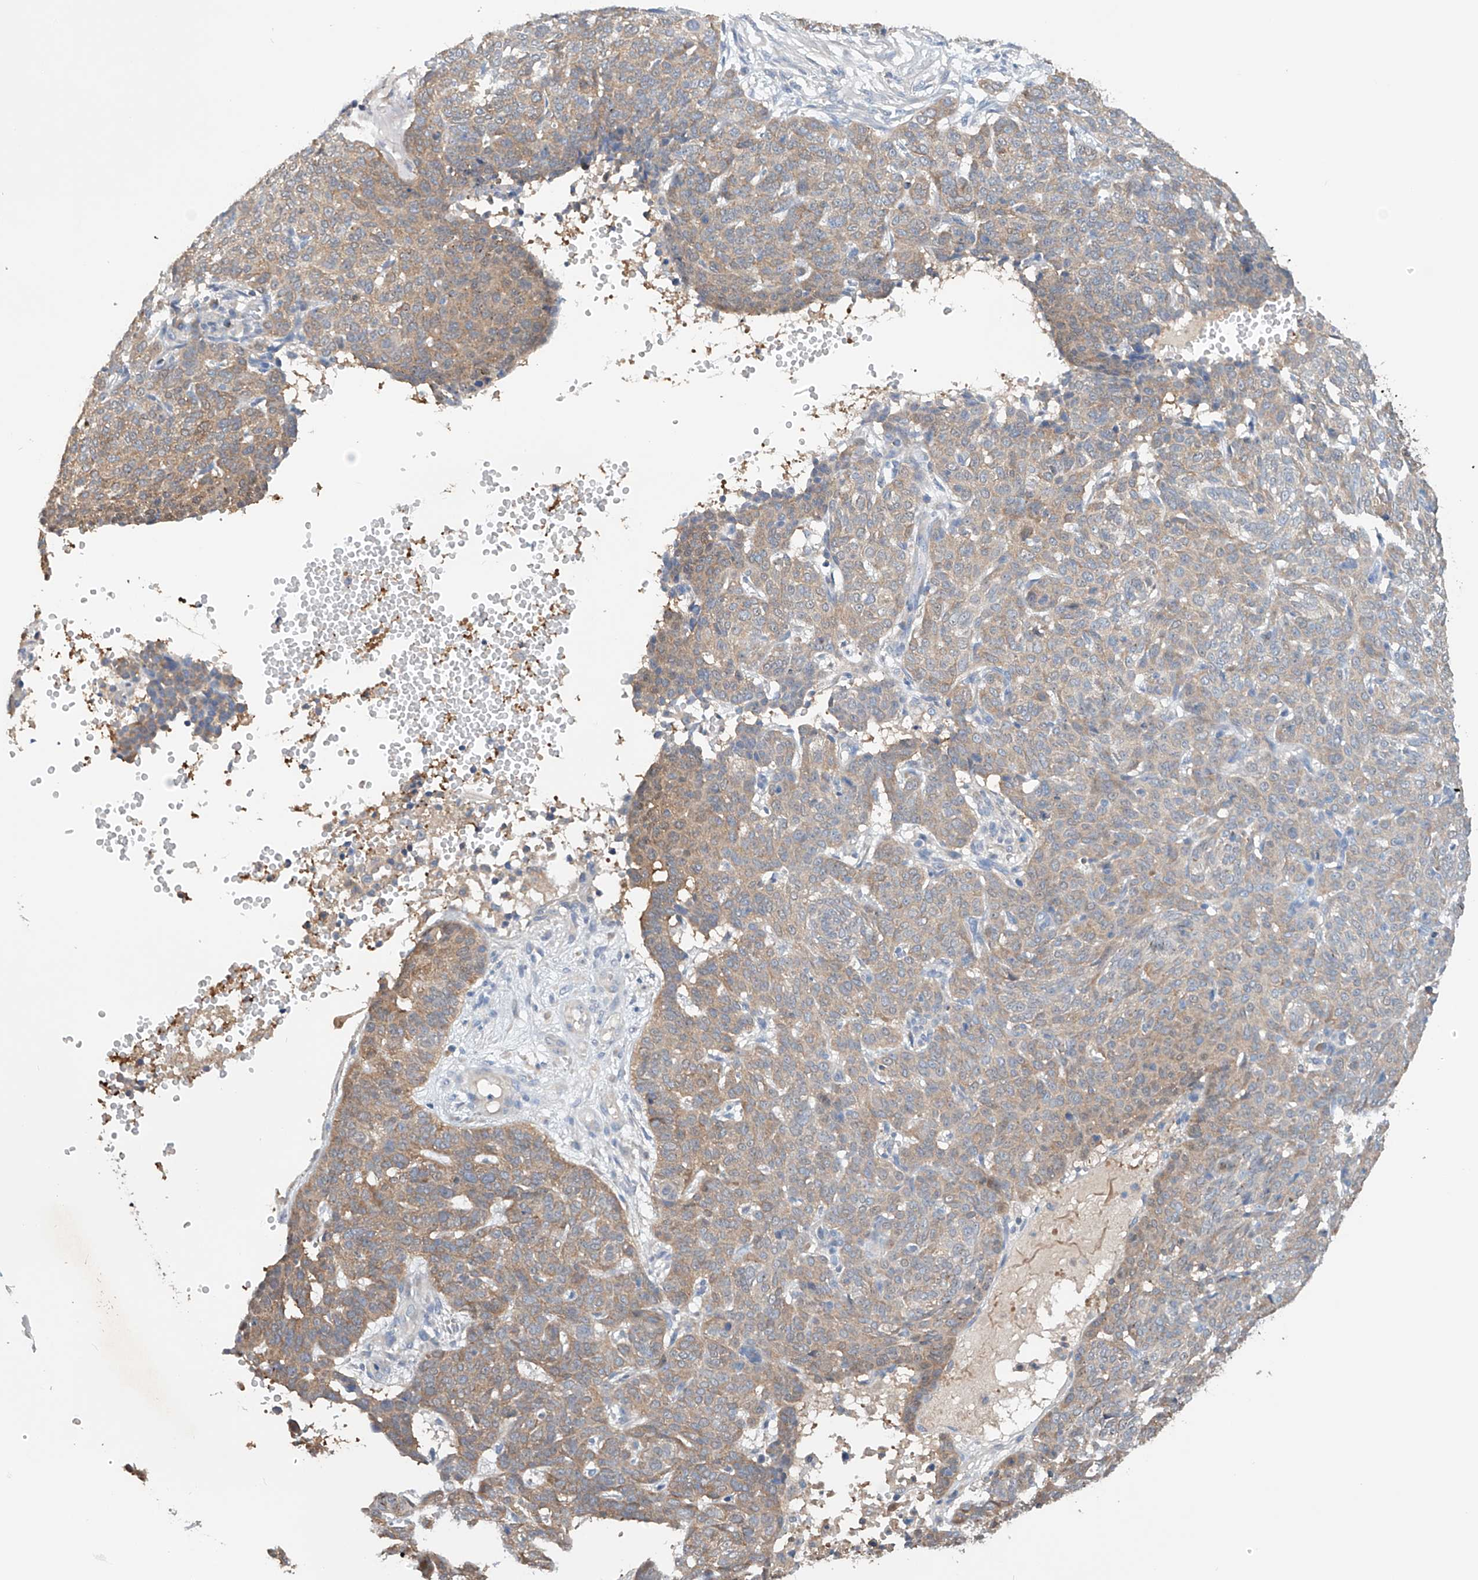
{"staining": {"intensity": "moderate", "quantity": ">75%", "location": "cytoplasmic/membranous"}, "tissue": "skin cancer", "cell_type": "Tumor cells", "image_type": "cancer", "snomed": [{"axis": "morphology", "description": "Basal cell carcinoma"}, {"axis": "topography", "description": "Skin"}], "caption": "A histopathology image of human basal cell carcinoma (skin) stained for a protein displays moderate cytoplasmic/membranous brown staining in tumor cells.", "gene": "GPC4", "patient": {"sex": "male", "age": 85}}